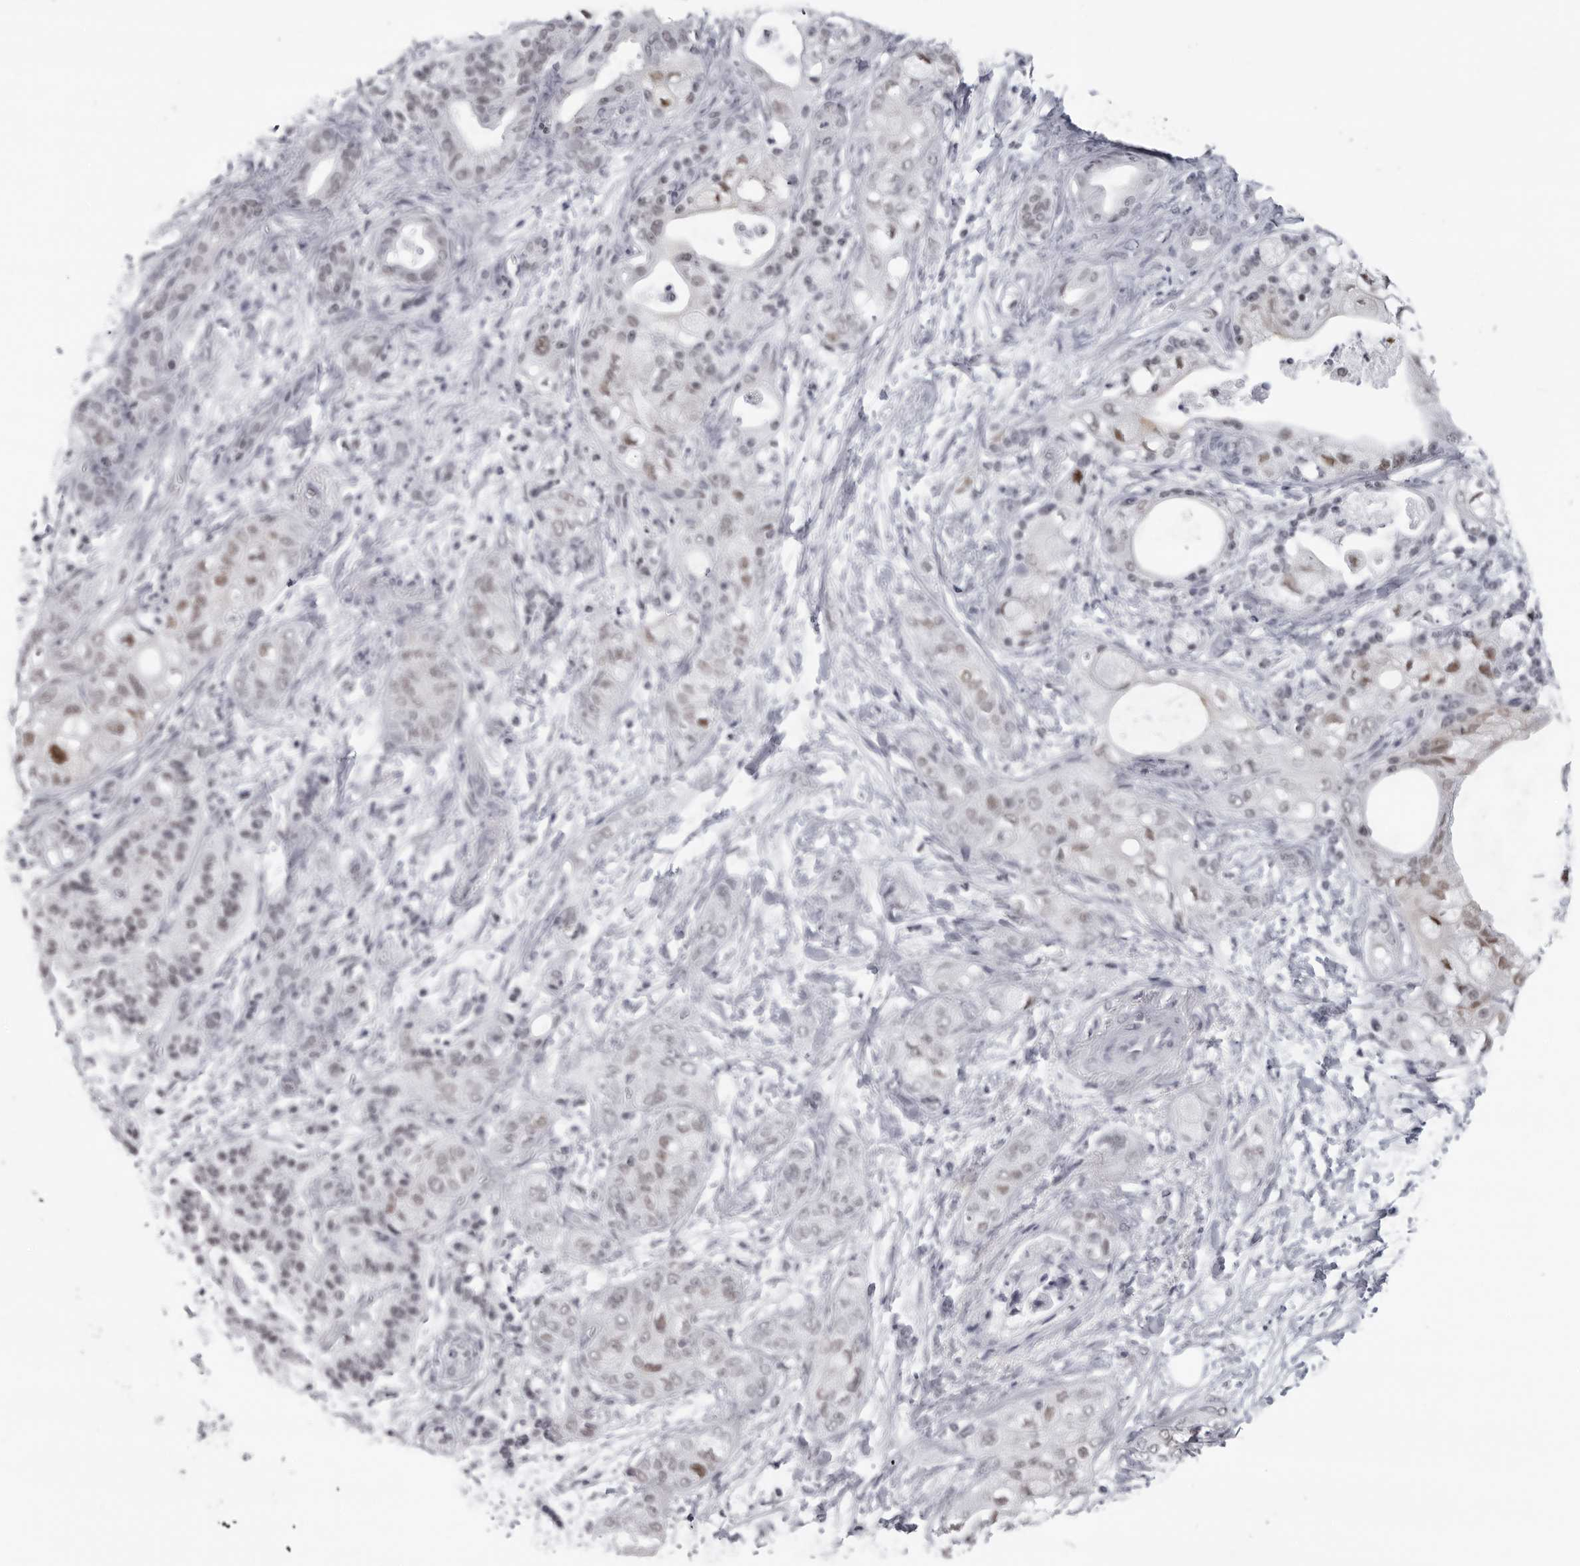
{"staining": {"intensity": "weak", "quantity": "<25%", "location": "nuclear"}, "tissue": "pancreatic cancer", "cell_type": "Tumor cells", "image_type": "cancer", "snomed": [{"axis": "morphology", "description": "Adenocarcinoma, NOS"}, {"axis": "topography", "description": "Pancreas"}], "caption": "A photomicrograph of human pancreatic cancer (adenocarcinoma) is negative for staining in tumor cells.", "gene": "ESPN", "patient": {"sex": "male", "age": 70}}